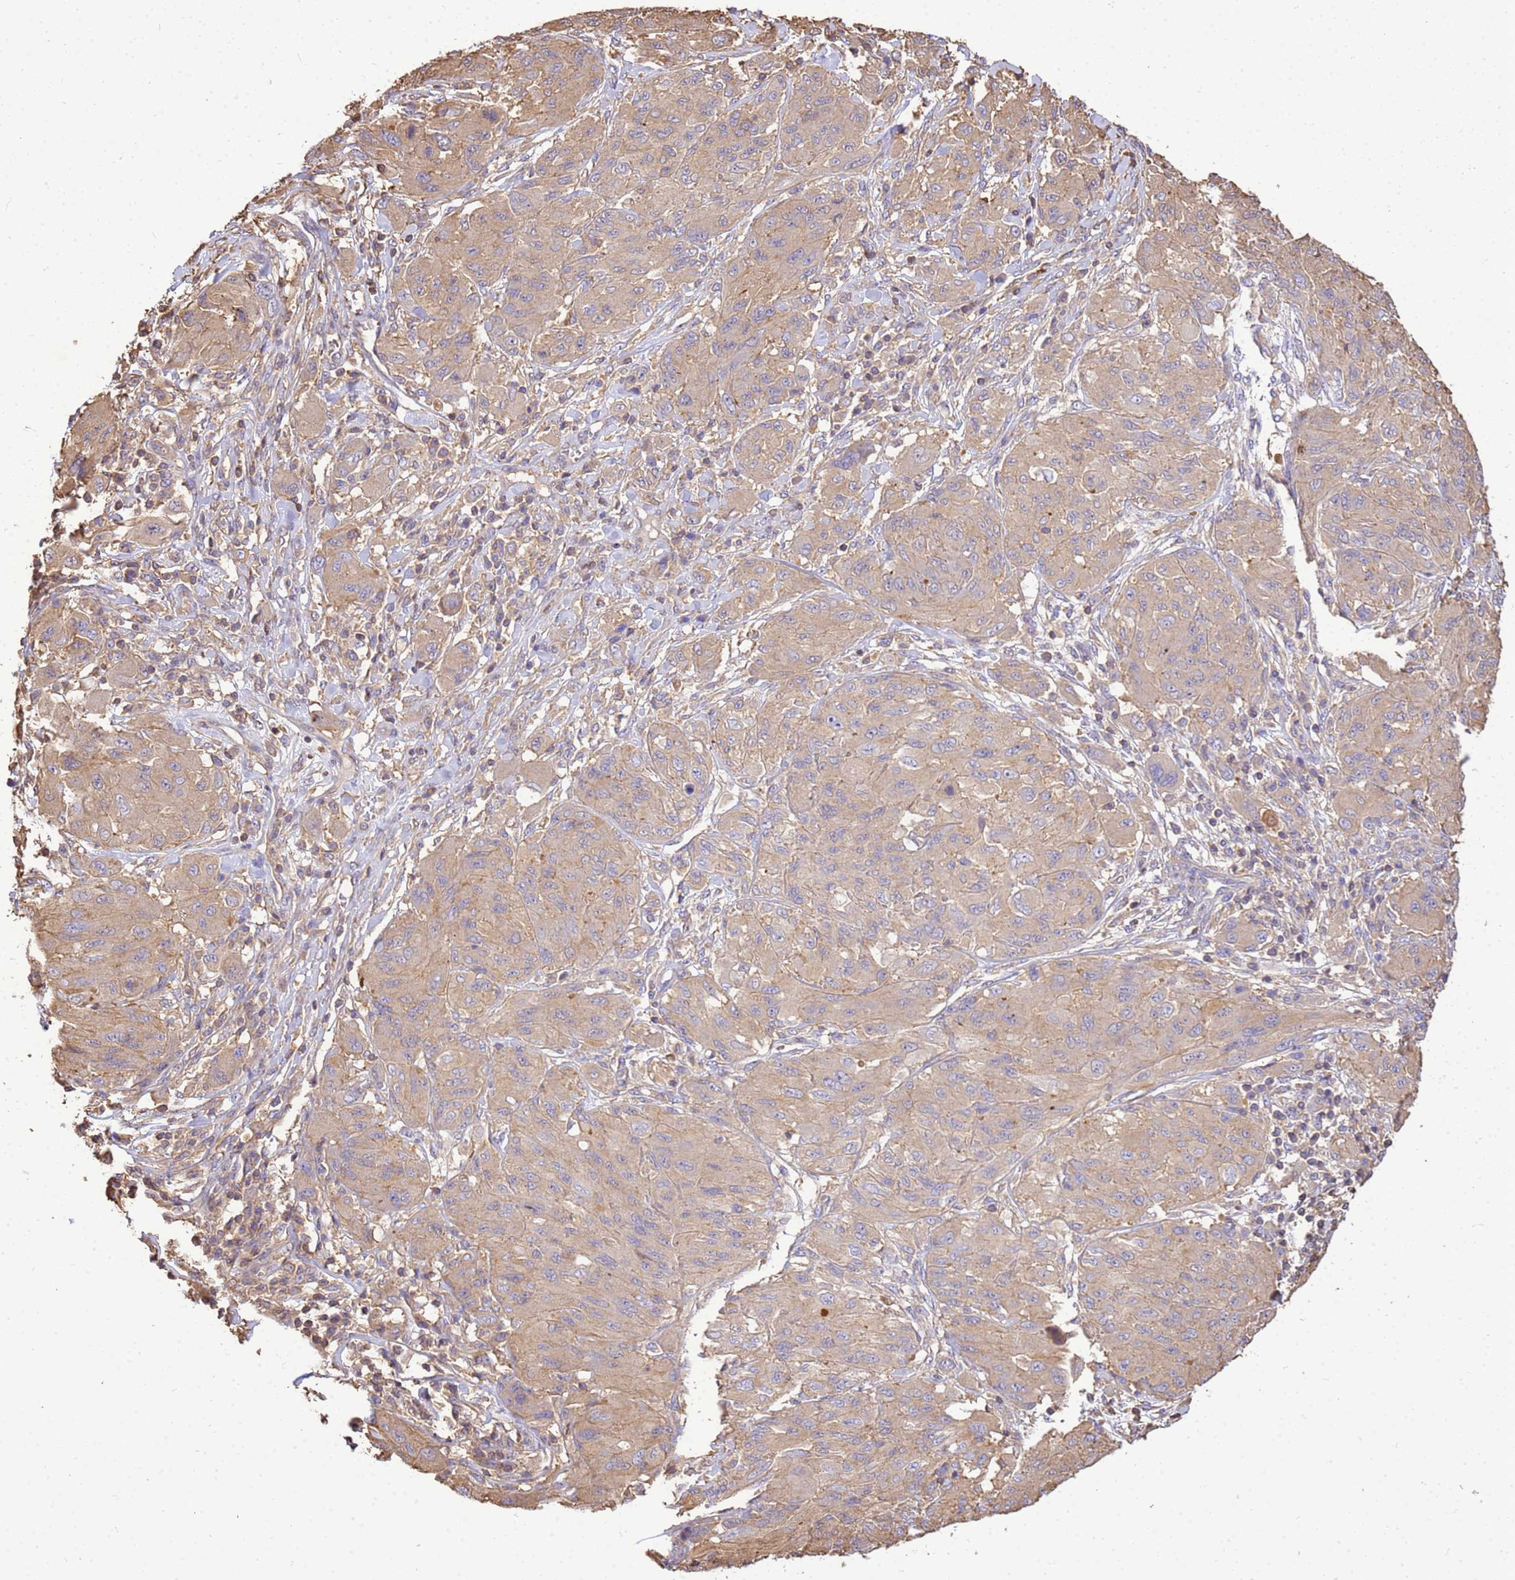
{"staining": {"intensity": "weak", "quantity": ">75%", "location": "cytoplasmic/membranous"}, "tissue": "melanoma", "cell_type": "Tumor cells", "image_type": "cancer", "snomed": [{"axis": "morphology", "description": "Malignant melanoma, NOS"}, {"axis": "topography", "description": "Skin"}], "caption": "A brown stain highlights weak cytoplasmic/membranous positivity of a protein in malignant melanoma tumor cells.", "gene": "WDR64", "patient": {"sex": "female", "age": 91}}